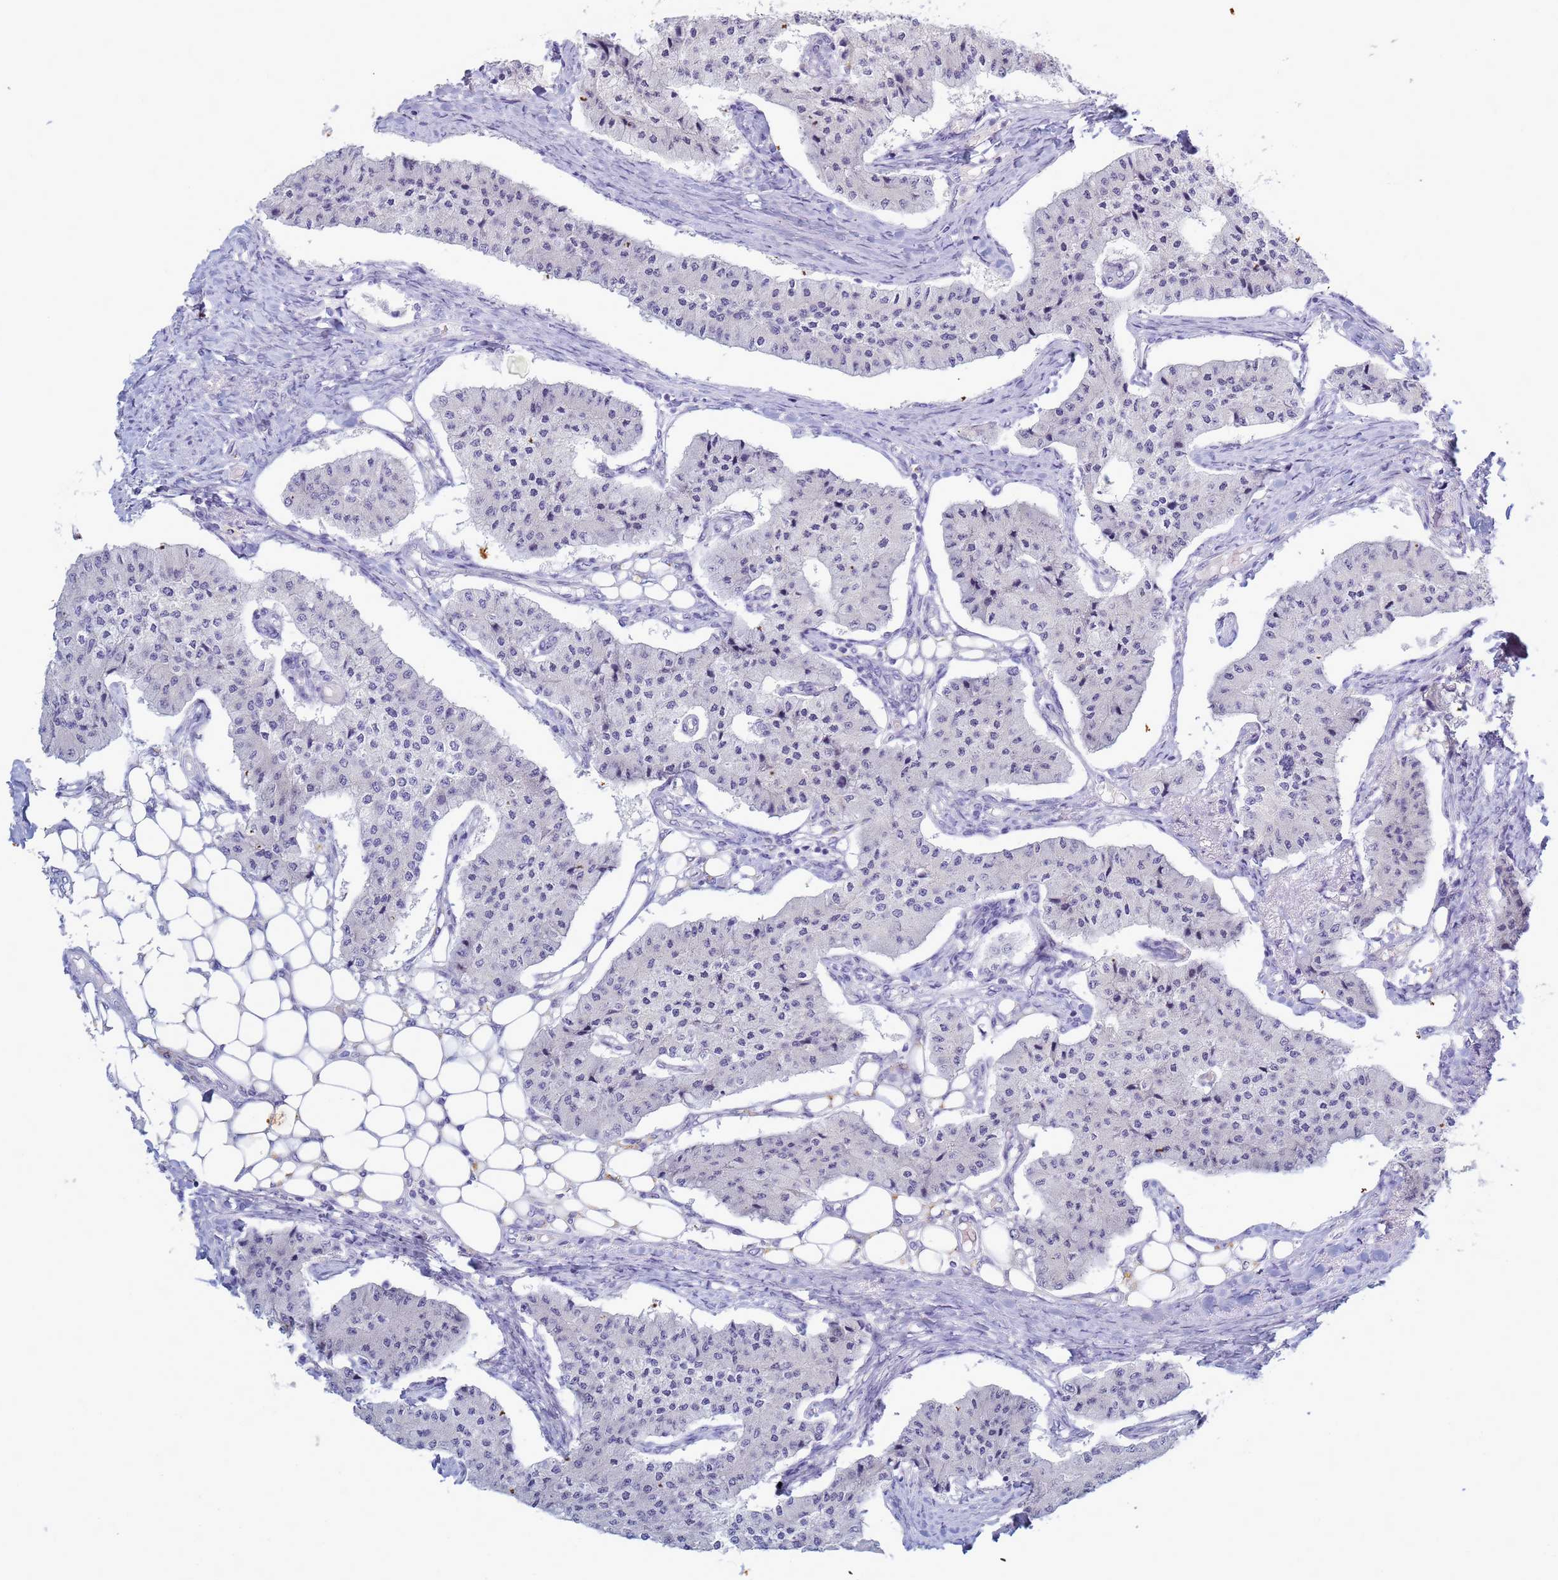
{"staining": {"intensity": "negative", "quantity": "none", "location": "none"}, "tissue": "carcinoid", "cell_type": "Tumor cells", "image_type": "cancer", "snomed": [{"axis": "morphology", "description": "Carcinoid, malignant, NOS"}, {"axis": "topography", "description": "Colon"}], "caption": "IHC of carcinoid (malignant) exhibits no staining in tumor cells.", "gene": "B3GNT8", "patient": {"sex": "female", "age": 52}}